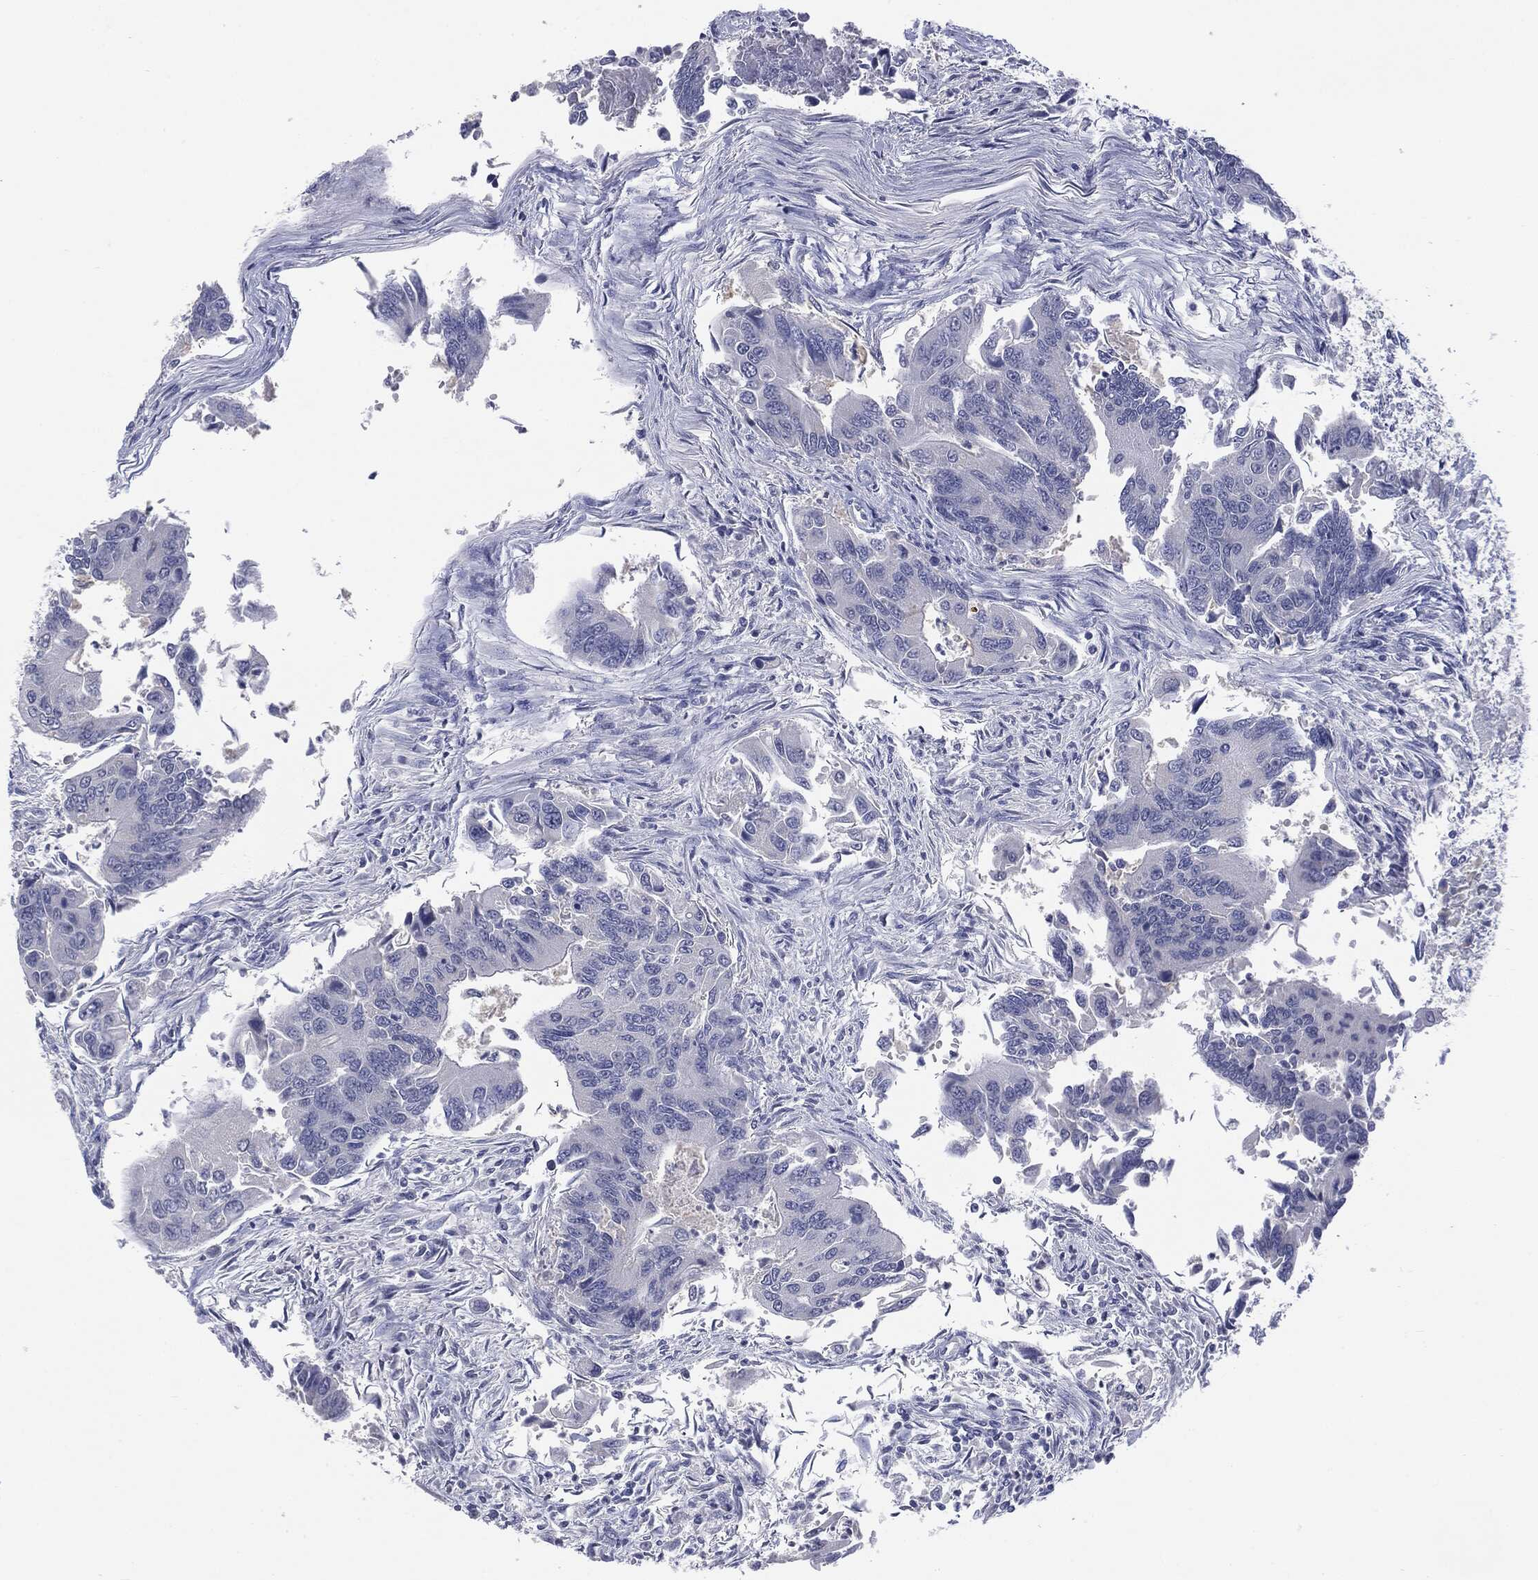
{"staining": {"intensity": "negative", "quantity": "none", "location": "none"}, "tissue": "colorectal cancer", "cell_type": "Tumor cells", "image_type": "cancer", "snomed": [{"axis": "morphology", "description": "Adenocarcinoma, NOS"}, {"axis": "topography", "description": "Colon"}], "caption": "This micrograph is of colorectal adenocarcinoma stained with immunohistochemistry (IHC) to label a protein in brown with the nuclei are counter-stained blue. There is no expression in tumor cells. Nuclei are stained in blue.", "gene": "TSHB", "patient": {"sex": "female", "age": 67}}